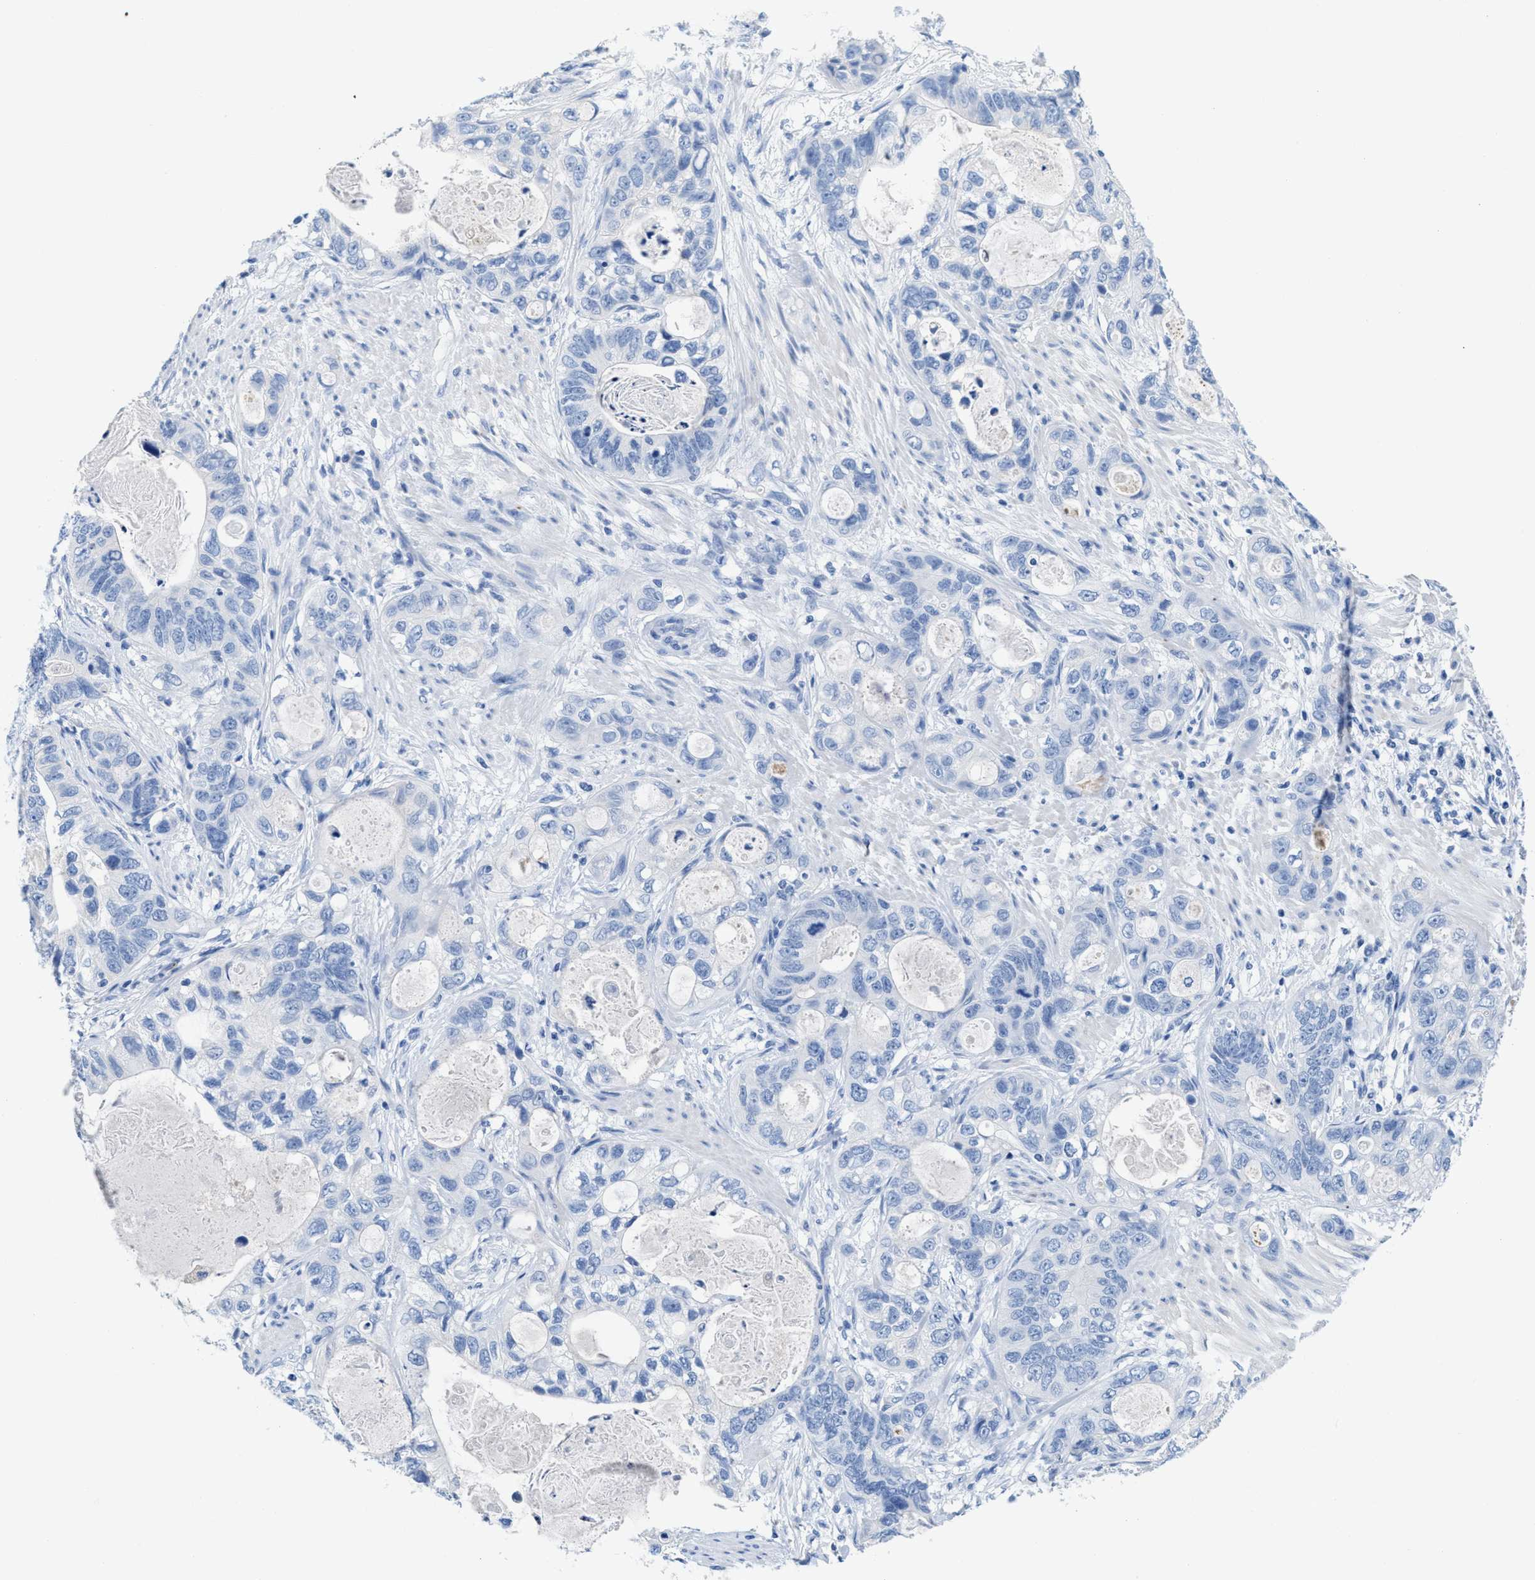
{"staining": {"intensity": "negative", "quantity": "none", "location": "none"}, "tissue": "stomach cancer", "cell_type": "Tumor cells", "image_type": "cancer", "snomed": [{"axis": "morphology", "description": "Normal tissue, NOS"}, {"axis": "morphology", "description": "Adenocarcinoma, NOS"}, {"axis": "topography", "description": "Stomach"}], "caption": "Immunohistochemistry (IHC) photomicrograph of human stomach adenocarcinoma stained for a protein (brown), which exhibits no staining in tumor cells.", "gene": "SLFN13", "patient": {"sex": "female", "age": 89}}